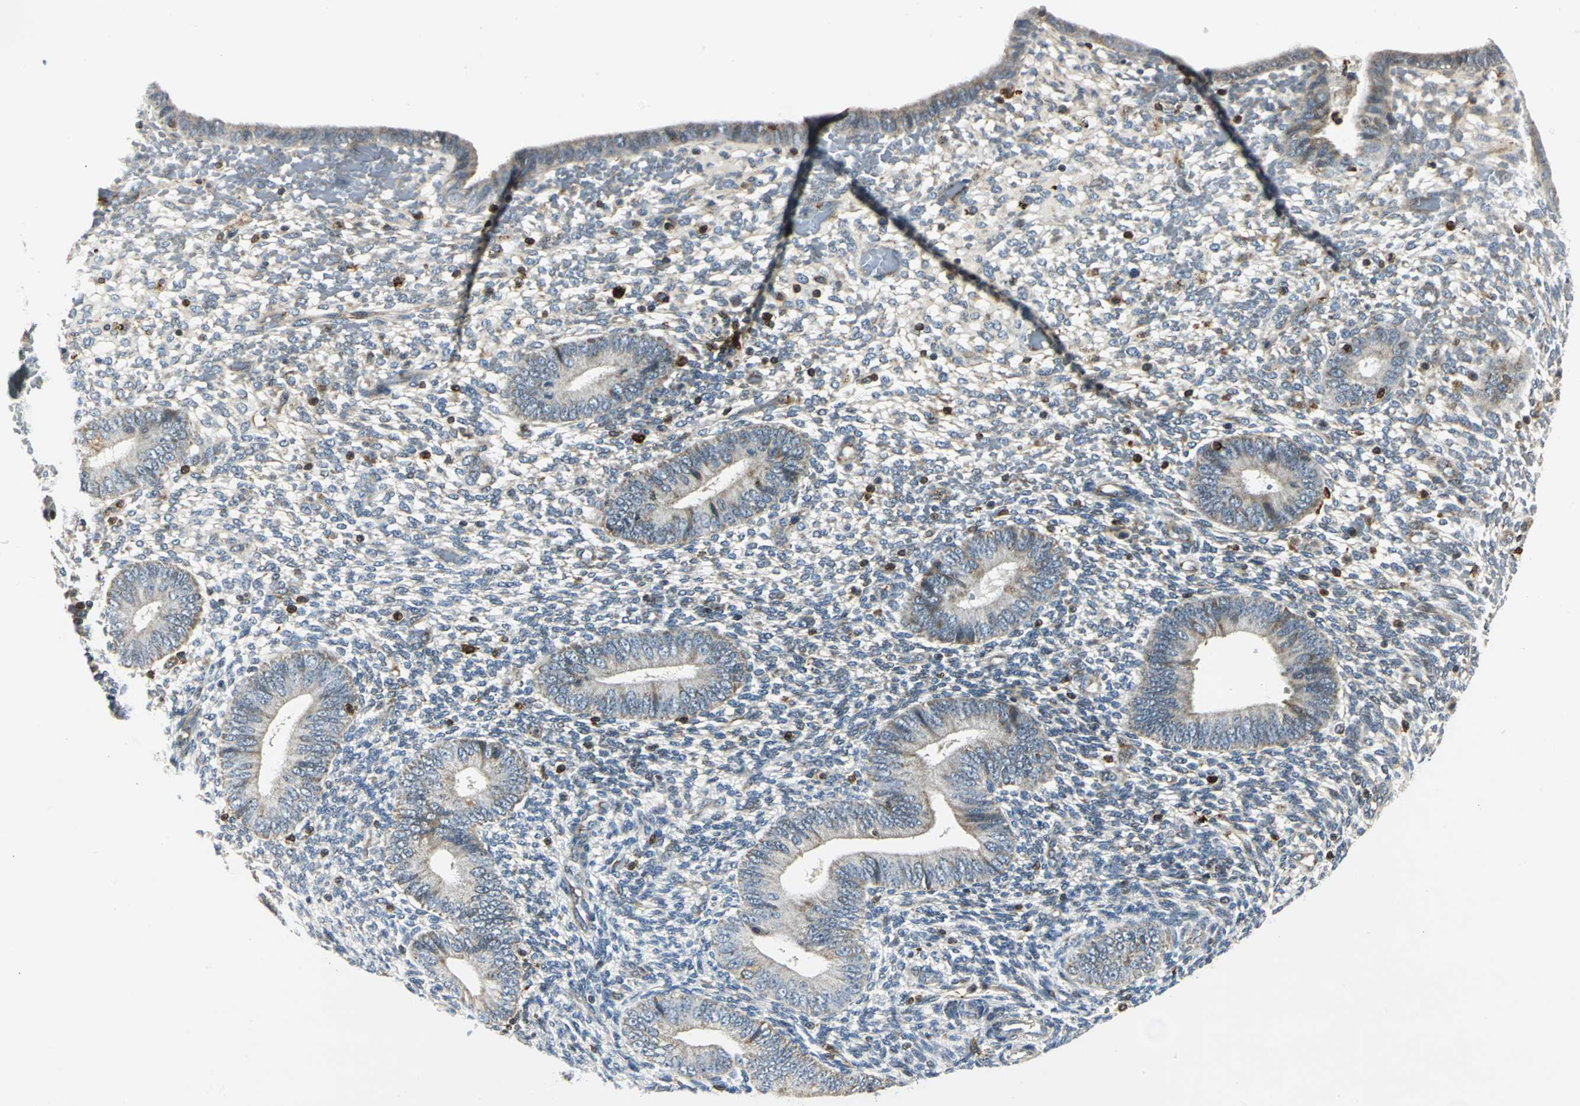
{"staining": {"intensity": "weak", "quantity": "<25%", "location": "cytoplasmic/membranous"}, "tissue": "endometrium", "cell_type": "Cells in endometrial stroma", "image_type": "normal", "snomed": [{"axis": "morphology", "description": "Normal tissue, NOS"}, {"axis": "topography", "description": "Endometrium"}], "caption": "Immunohistochemistry micrograph of benign human endometrium stained for a protein (brown), which displays no positivity in cells in endometrial stroma.", "gene": "USP40", "patient": {"sex": "female", "age": 42}}